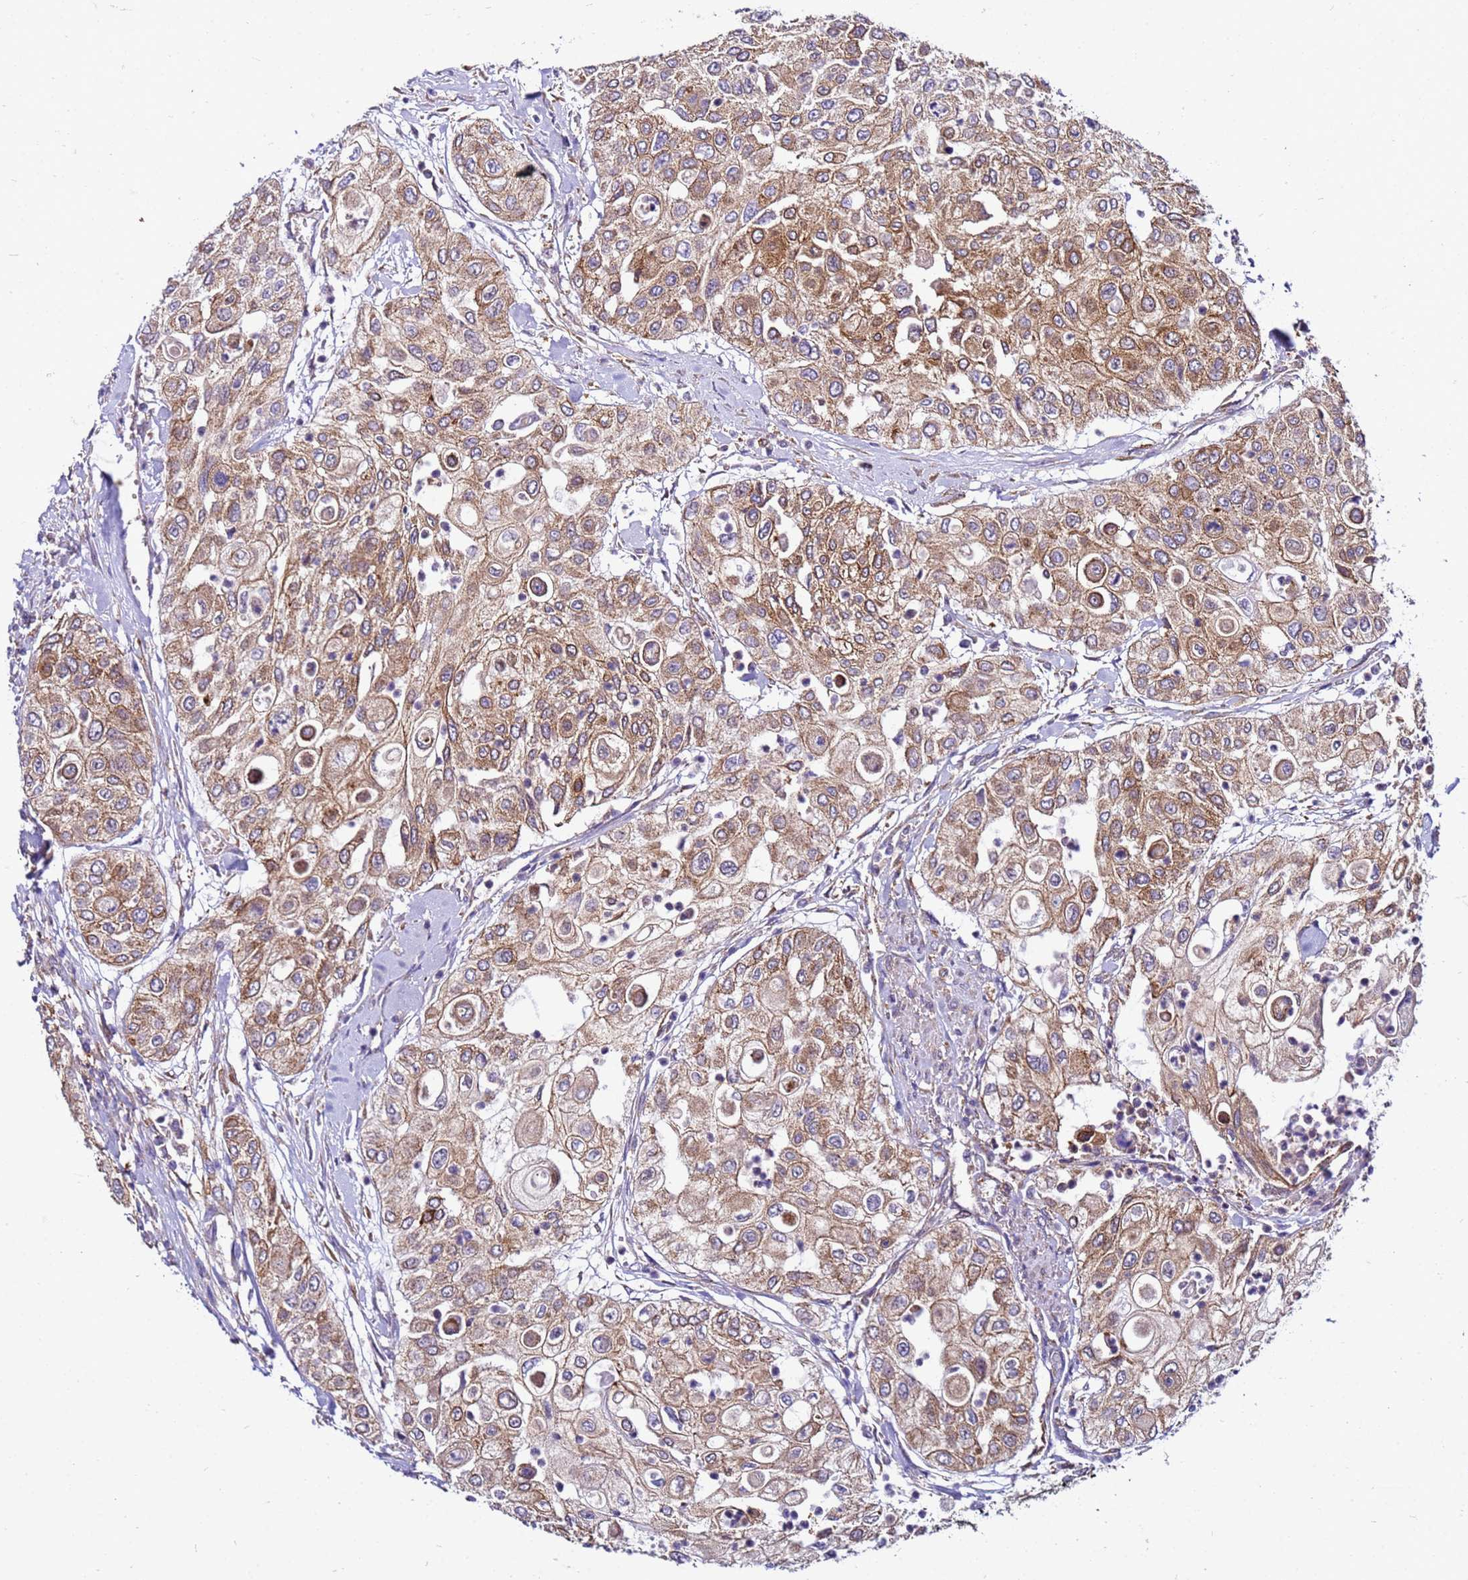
{"staining": {"intensity": "moderate", "quantity": ">75%", "location": "cytoplasmic/membranous"}, "tissue": "urothelial cancer", "cell_type": "Tumor cells", "image_type": "cancer", "snomed": [{"axis": "morphology", "description": "Urothelial carcinoma, High grade"}, {"axis": "topography", "description": "Urinary bladder"}], "caption": "Protein staining demonstrates moderate cytoplasmic/membranous expression in about >75% of tumor cells in high-grade urothelial carcinoma.", "gene": "PKD1", "patient": {"sex": "female", "age": 79}}